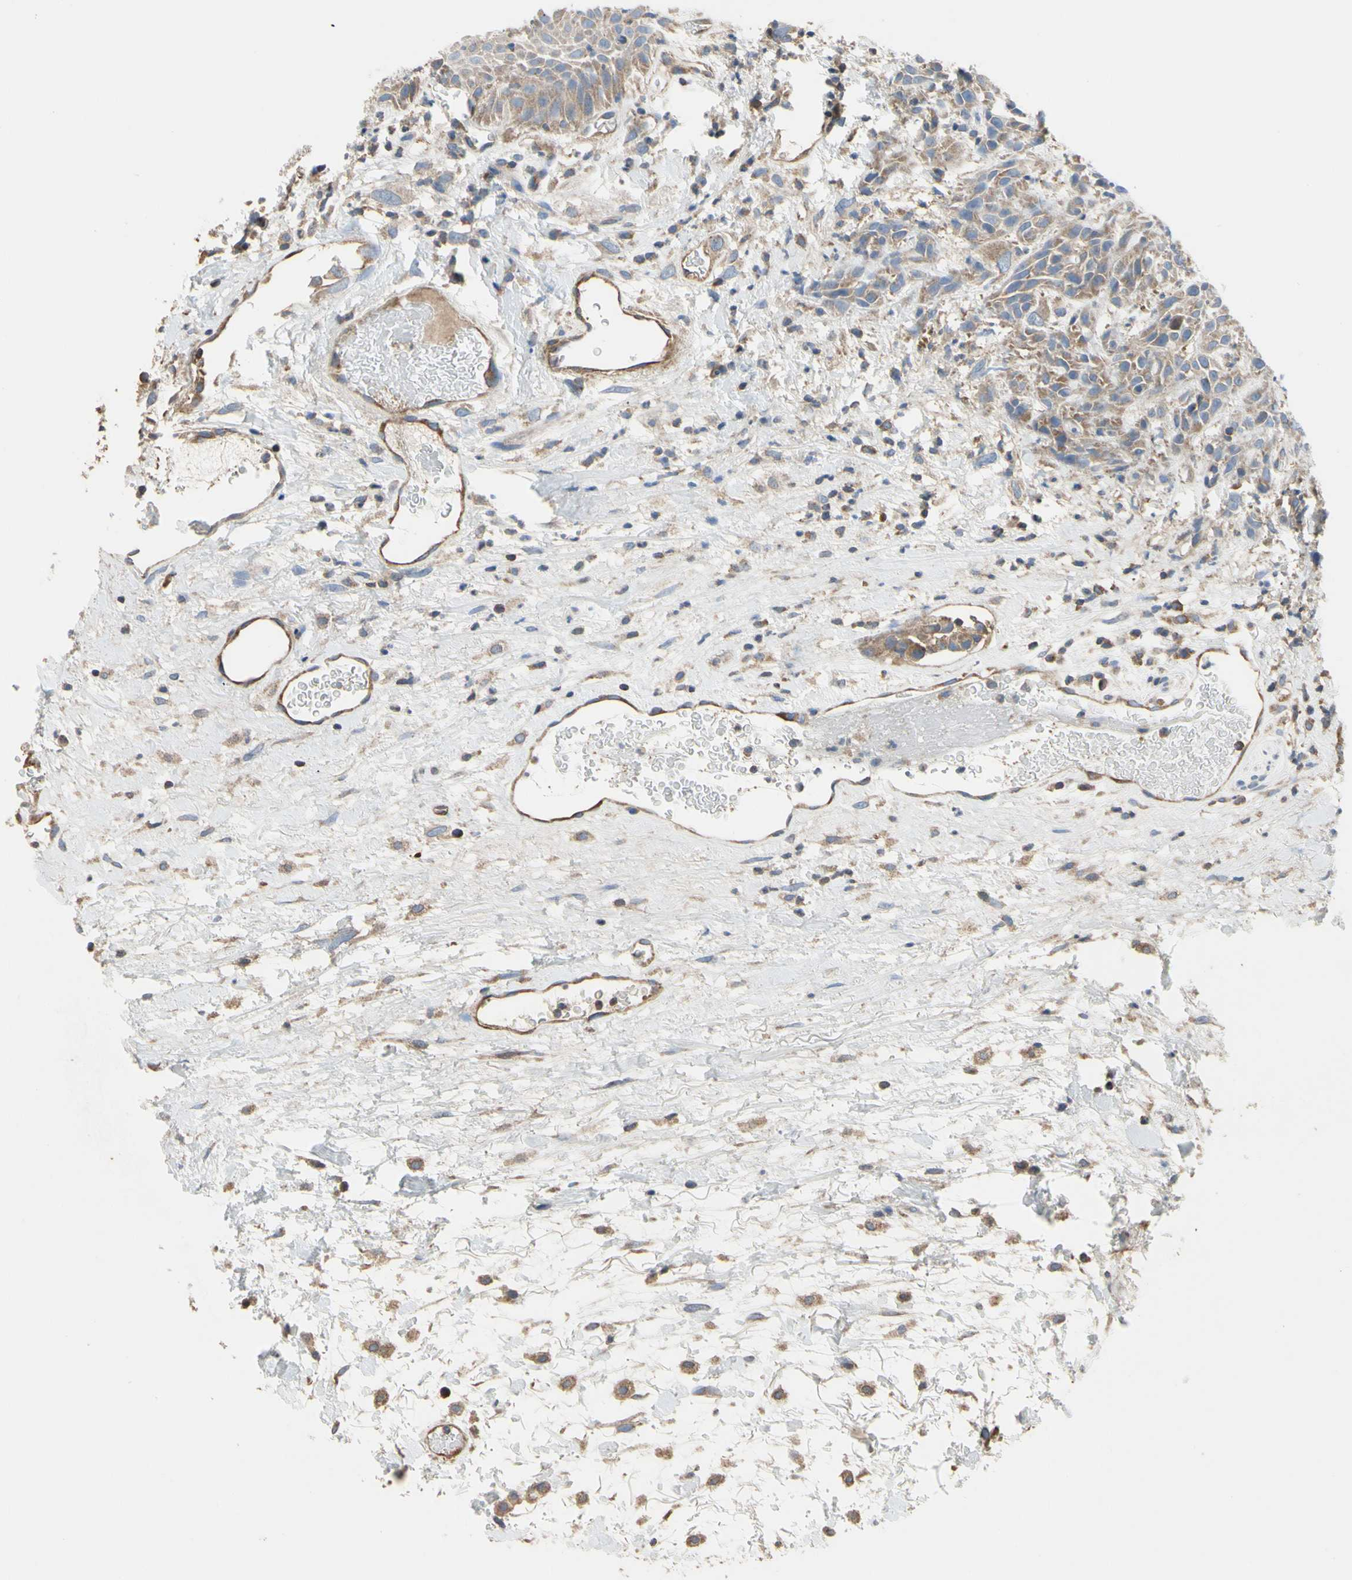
{"staining": {"intensity": "moderate", "quantity": ">75%", "location": "cytoplasmic/membranous"}, "tissue": "head and neck cancer", "cell_type": "Tumor cells", "image_type": "cancer", "snomed": [{"axis": "morphology", "description": "Normal tissue, NOS"}, {"axis": "morphology", "description": "Squamous cell carcinoma, NOS"}, {"axis": "topography", "description": "Cartilage tissue"}, {"axis": "topography", "description": "Head-Neck"}], "caption": "DAB immunohistochemical staining of head and neck squamous cell carcinoma reveals moderate cytoplasmic/membranous protein expression in approximately >75% of tumor cells. The staining was performed using DAB to visualize the protein expression in brown, while the nuclei were stained in blue with hematoxylin (Magnification: 20x).", "gene": "BECN1", "patient": {"sex": "male", "age": 62}}